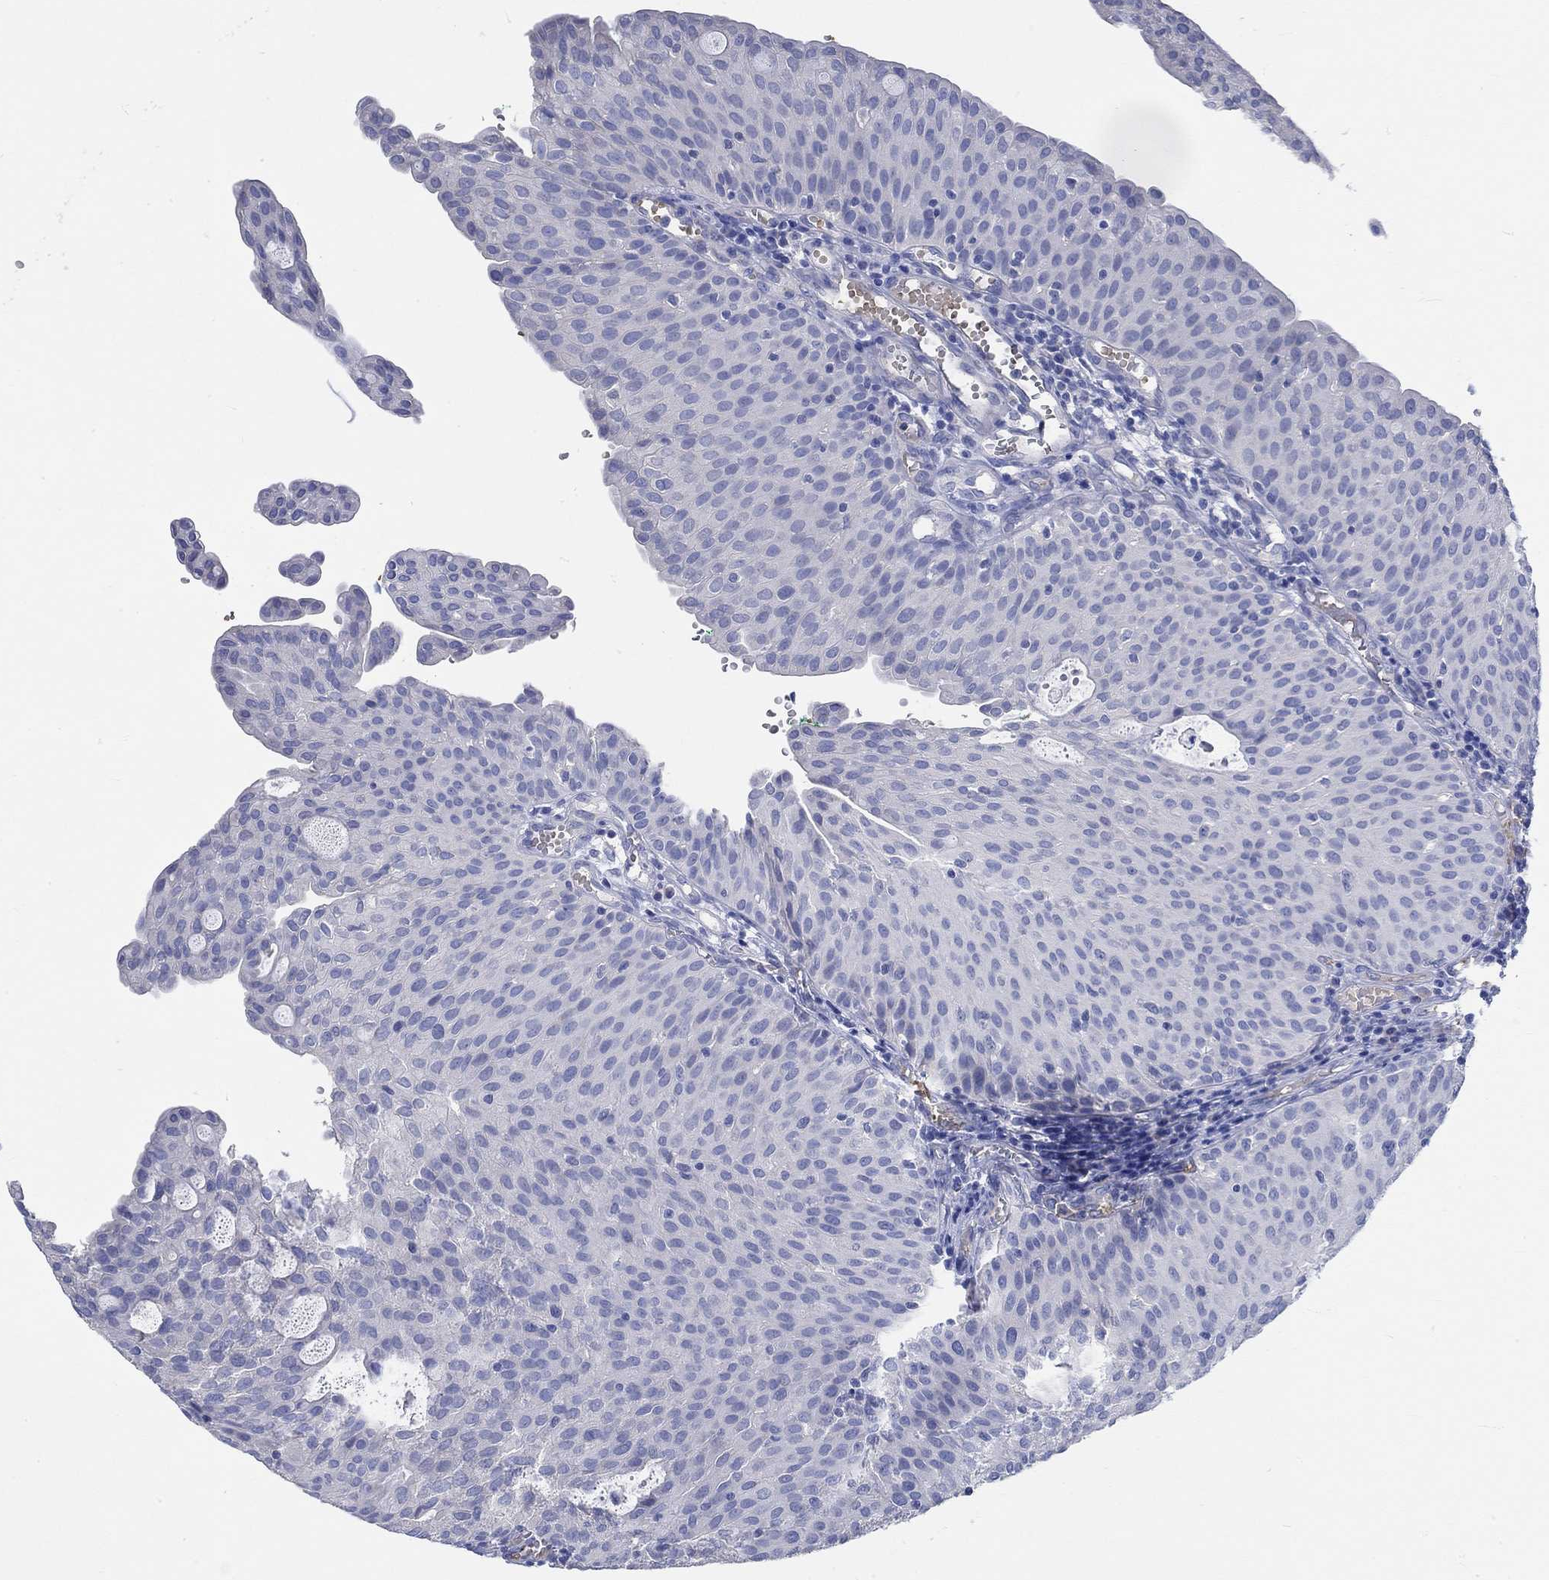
{"staining": {"intensity": "negative", "quantity": "none", "location": "none"}, "tissue": "urothelial cancer", "cell_type": "Tumor cells", "image_type": "cancer", "snomed": [{"axis": "morphology", "description": "Urothelial carcinoma, Low grade"}, {"axis": "topography", "description": "Urinary bladder"}], "caption": "Immunohistochemical staining of urothelial cancer reveals no significant expression in tumor cells. Brightfield microscopy of IHC stained with DAB (brown) and hematoxylin (blue), captured at high magnification.", "gene": "KCNA1", "patient": {"sex": "male", "age": 54}}